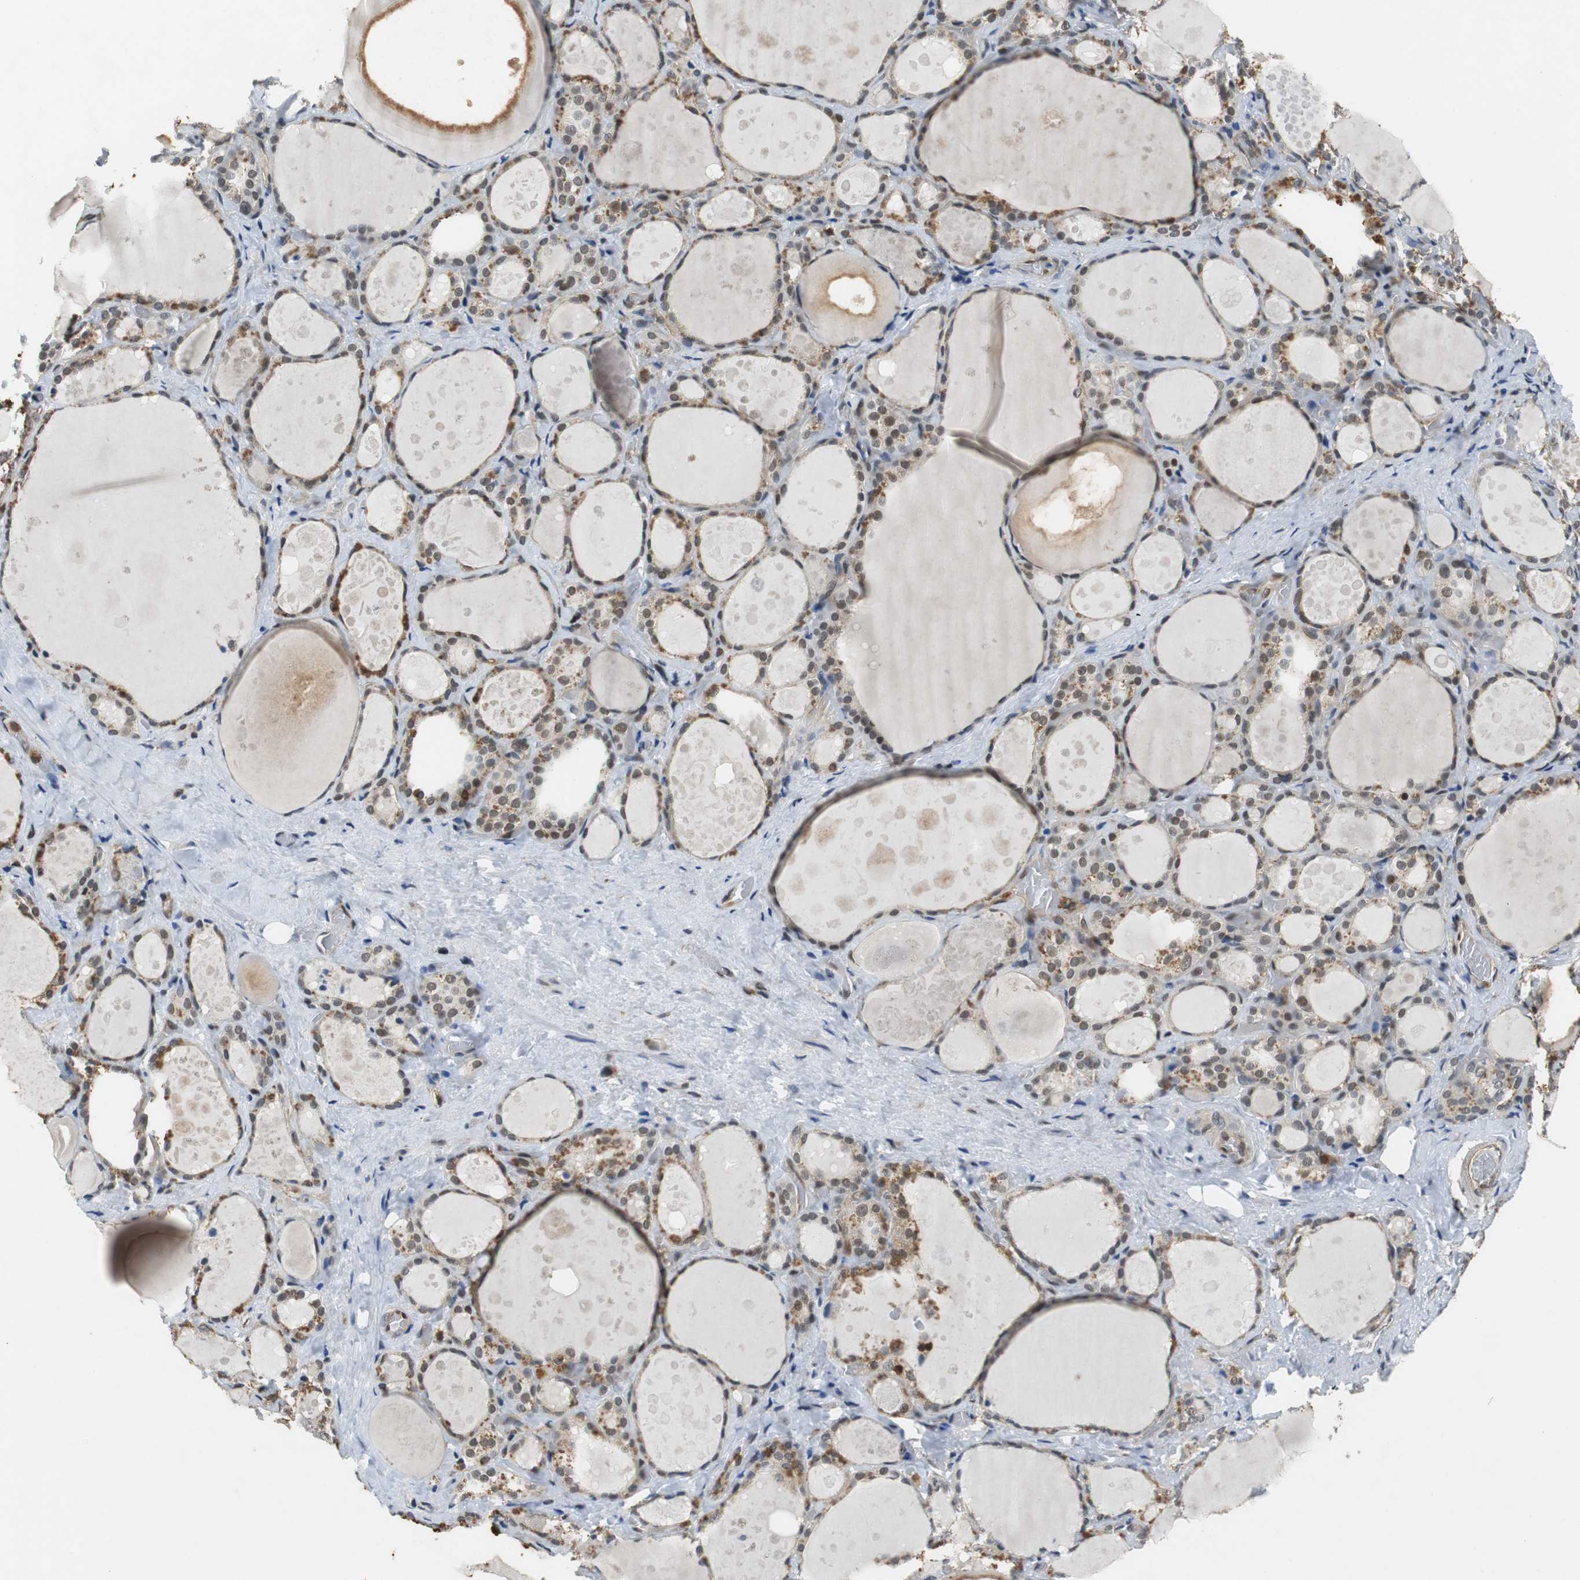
{"staining": {"intensity": "moderate", "quantity": ">75%", "location": "cytoplasmic/membranous,nuclear"}, "tissue": "thyroid gland", "cell_type": "Glandular cells", "image_type": "normal", "snomed": [{"axis": "morphology", "description": "Normal tissue, NOS"}, {"axis": "topography", "description": "Thyroid gland"}], "caption": "Brown immunohistochemical staining in unremarkable thyroid gland displays moderate cytoplasmic/membranous,nuclear staining in about >75% of glandular cells. (DAB IHC, brown staining for protein, blue staining for nuclei).", "gene": "ARPC3", "patient": {"sex": "female", "age": 75}}